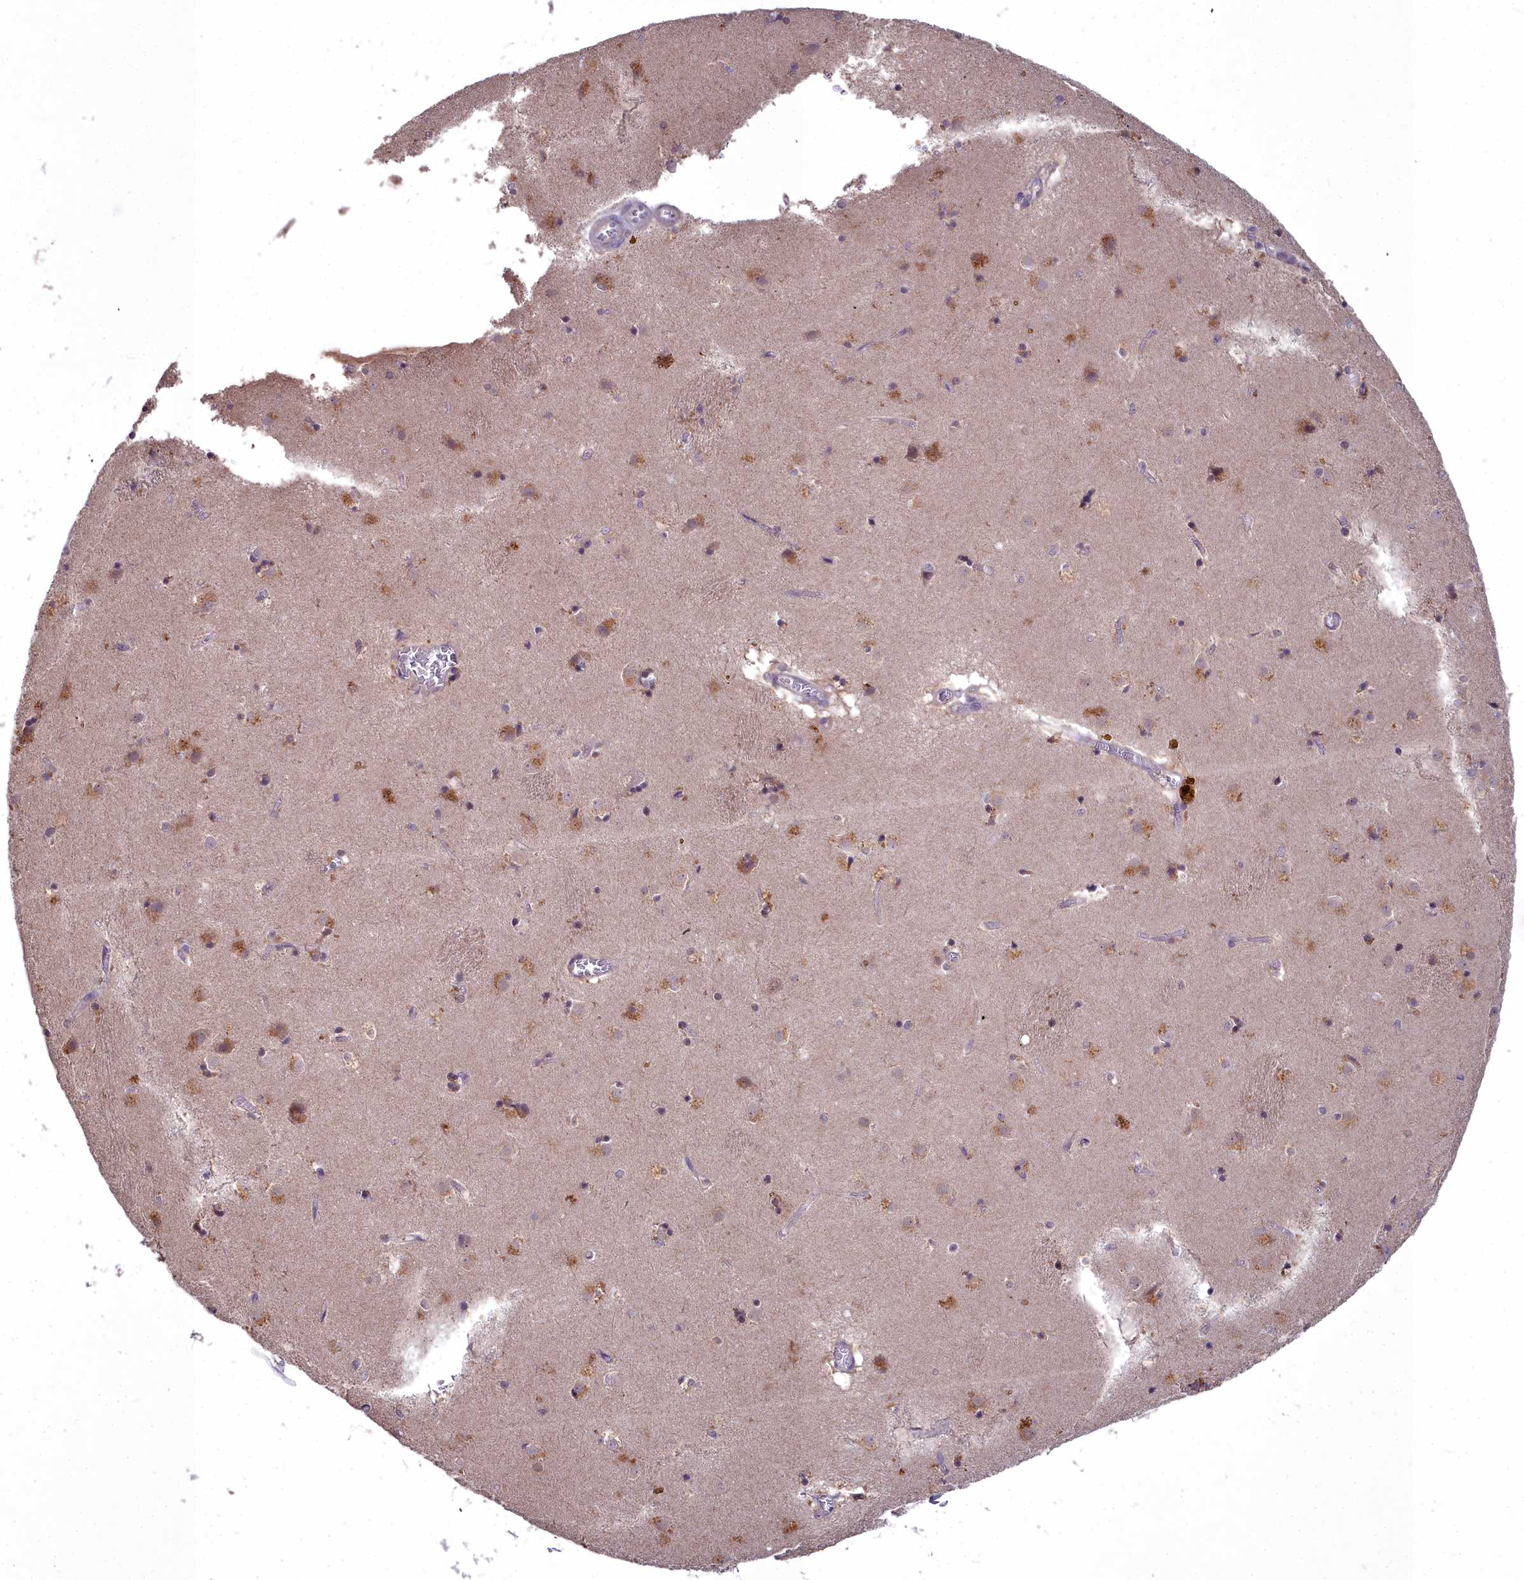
{"staining": {"intensity": "weak", "quantity": "25%-75%", "location": "cytoplasmic/membranous"}, "tissue": "caudate", "cell_type": "Glial cells", "image_type": "normal", "snomed": [{"axis": "morphology", "description": "Normal tissue, NOS"}, {"axis": "topography", "description": "Lateral ventricle wall"}], "caption": "High-power microscopy captured an immunohistochemistry micrograph of unremarkable caudate, revealing weak cytoplasmic/membranous expression in about 25%-75% of glial cells.", "gene": "MICU2", "patient": {"sex": "male", "age": 70}}